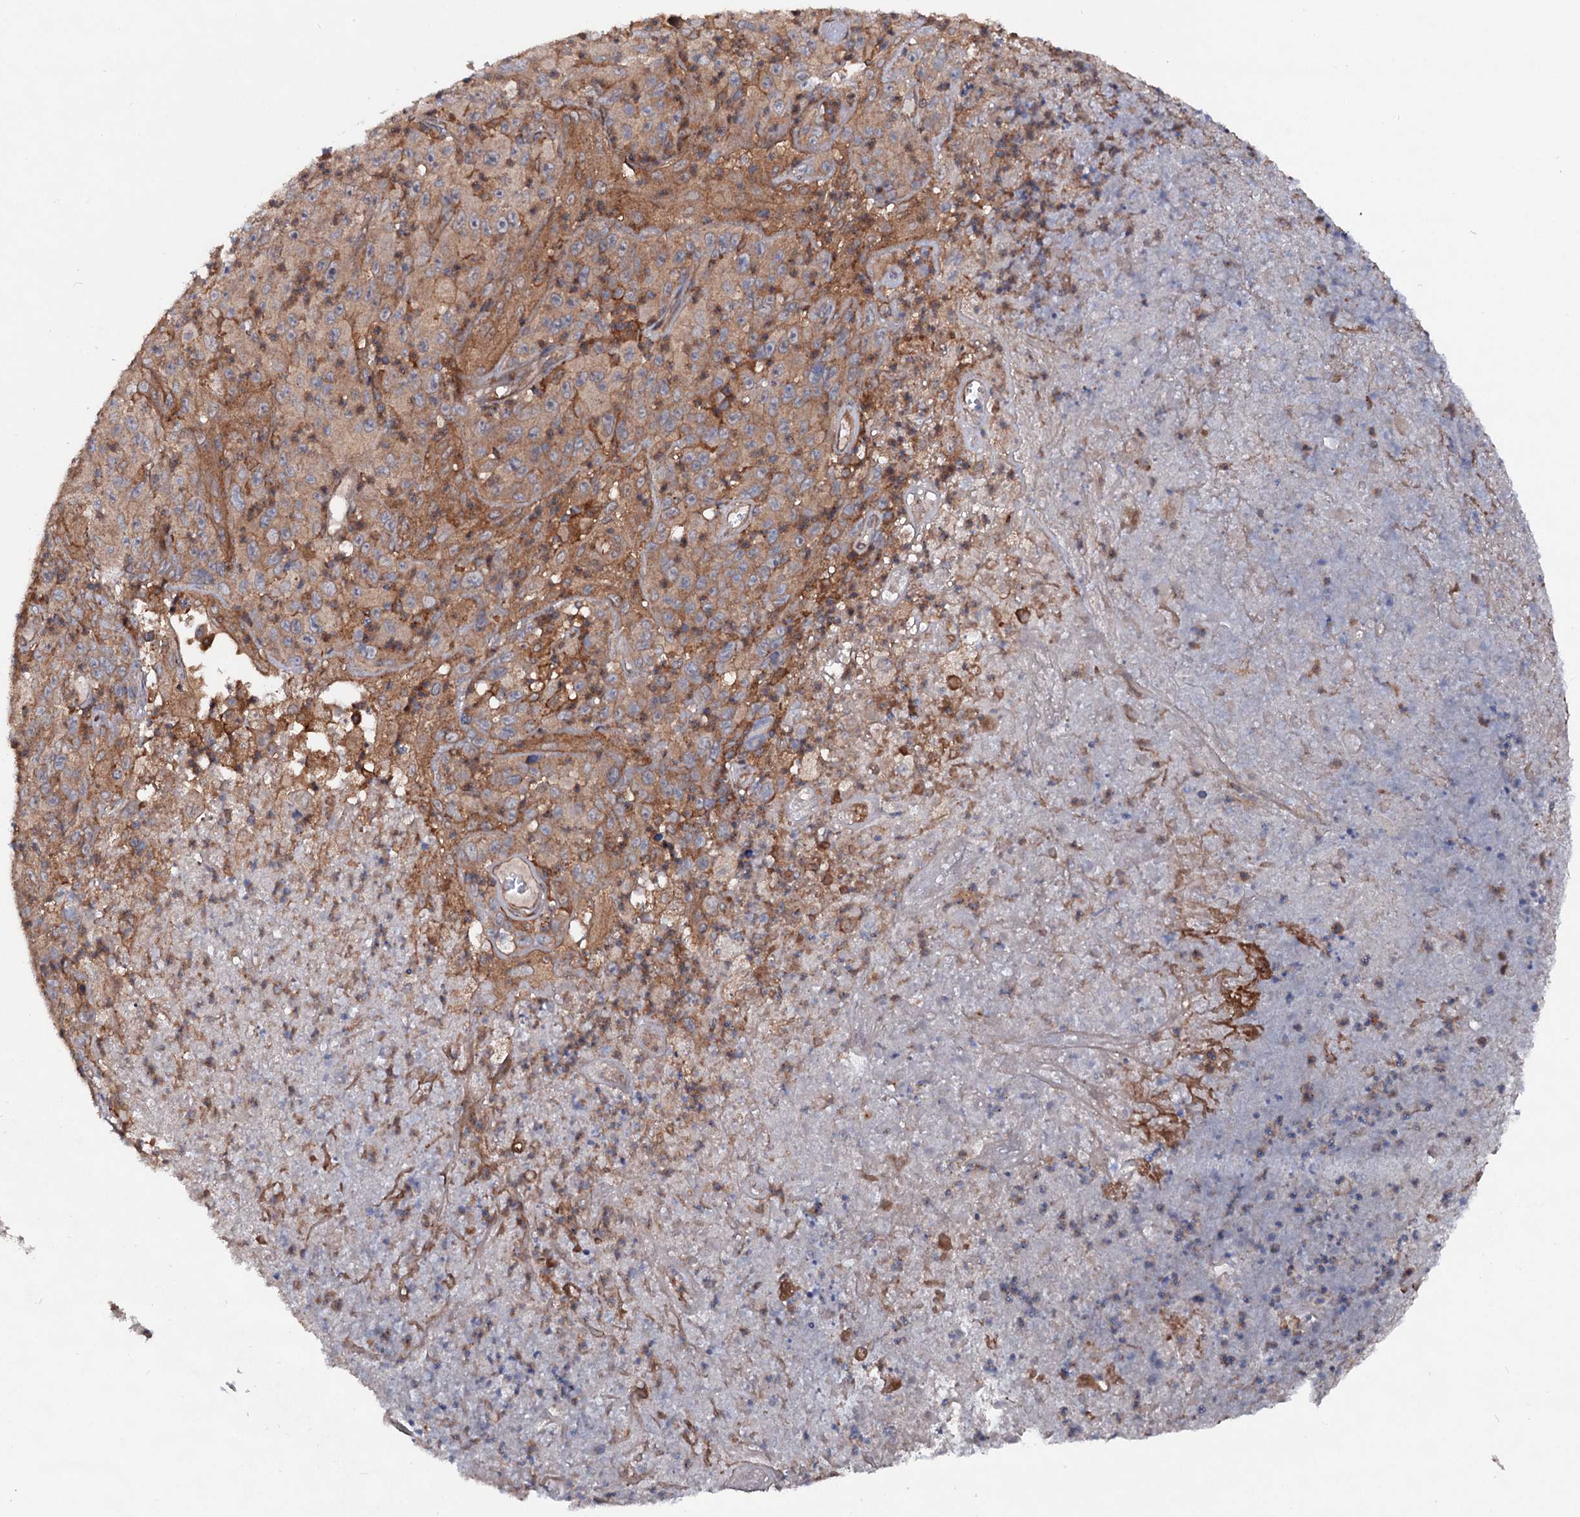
{"staining": {"intensity": "moderate", "quantity": "<25%", "location": "cytoplasmic/membranous"}, "tissue": "melanoma", "cell_type": "Tumor cells", "image_type": "cancer", "snomed": [{"axis": "morphology", "description": "Malignant melanoma, Metastatic site"}, {"axis": "topography", "description": "Brain"}], "caption": "Melanoma was stained to show a protein in brown. There is low levels of moderate cytoplasmic/membranous expression in approximately <25% of tumor cells.", "gene": "VPS29", "patient": {"sex": "female", "age": 53}}